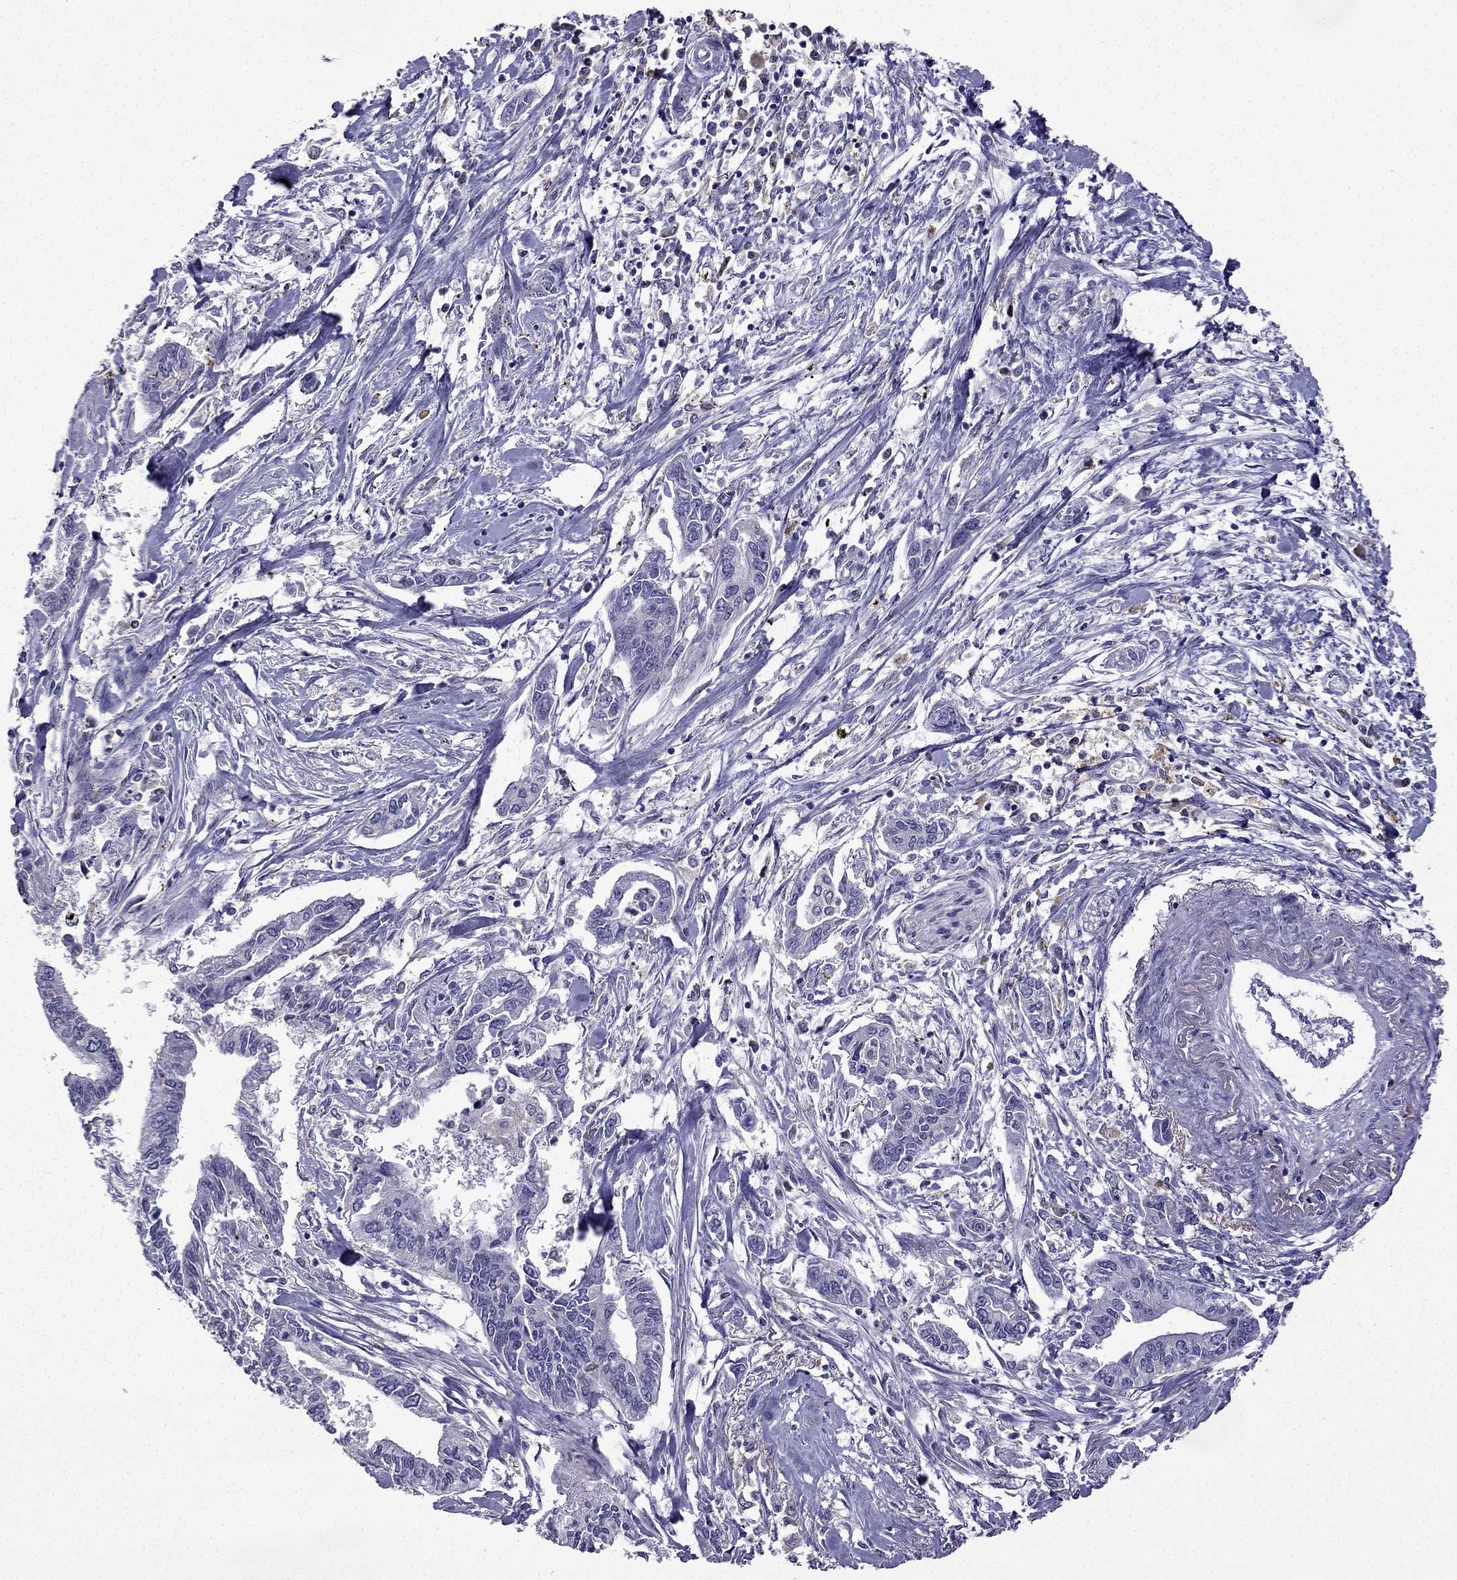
{"staining": {"intensity": "negative", "quantity": "none", "location": "none"}, "tissue": "pancreatic cancer", "cell_type": "Tumor cells", "image_type": "cancer", "snomed": [{"axis": "morphology", "description": "Adenocarcinoma, NOS"}, {"axis": "topography", "description": "Pancreas"}], "caption": "IHC micrograph of pancreatic adenocarcinoma stained for a protein (brown), which shows no positivity in tumor cells. The staining is performed using DAB (3,3'-diaminobenzidine) brown chromogen with nuclei counter-stained in using hematoxylin.", "gene": "TSSK4", "patient": {"sex": "male", "age": 60}}